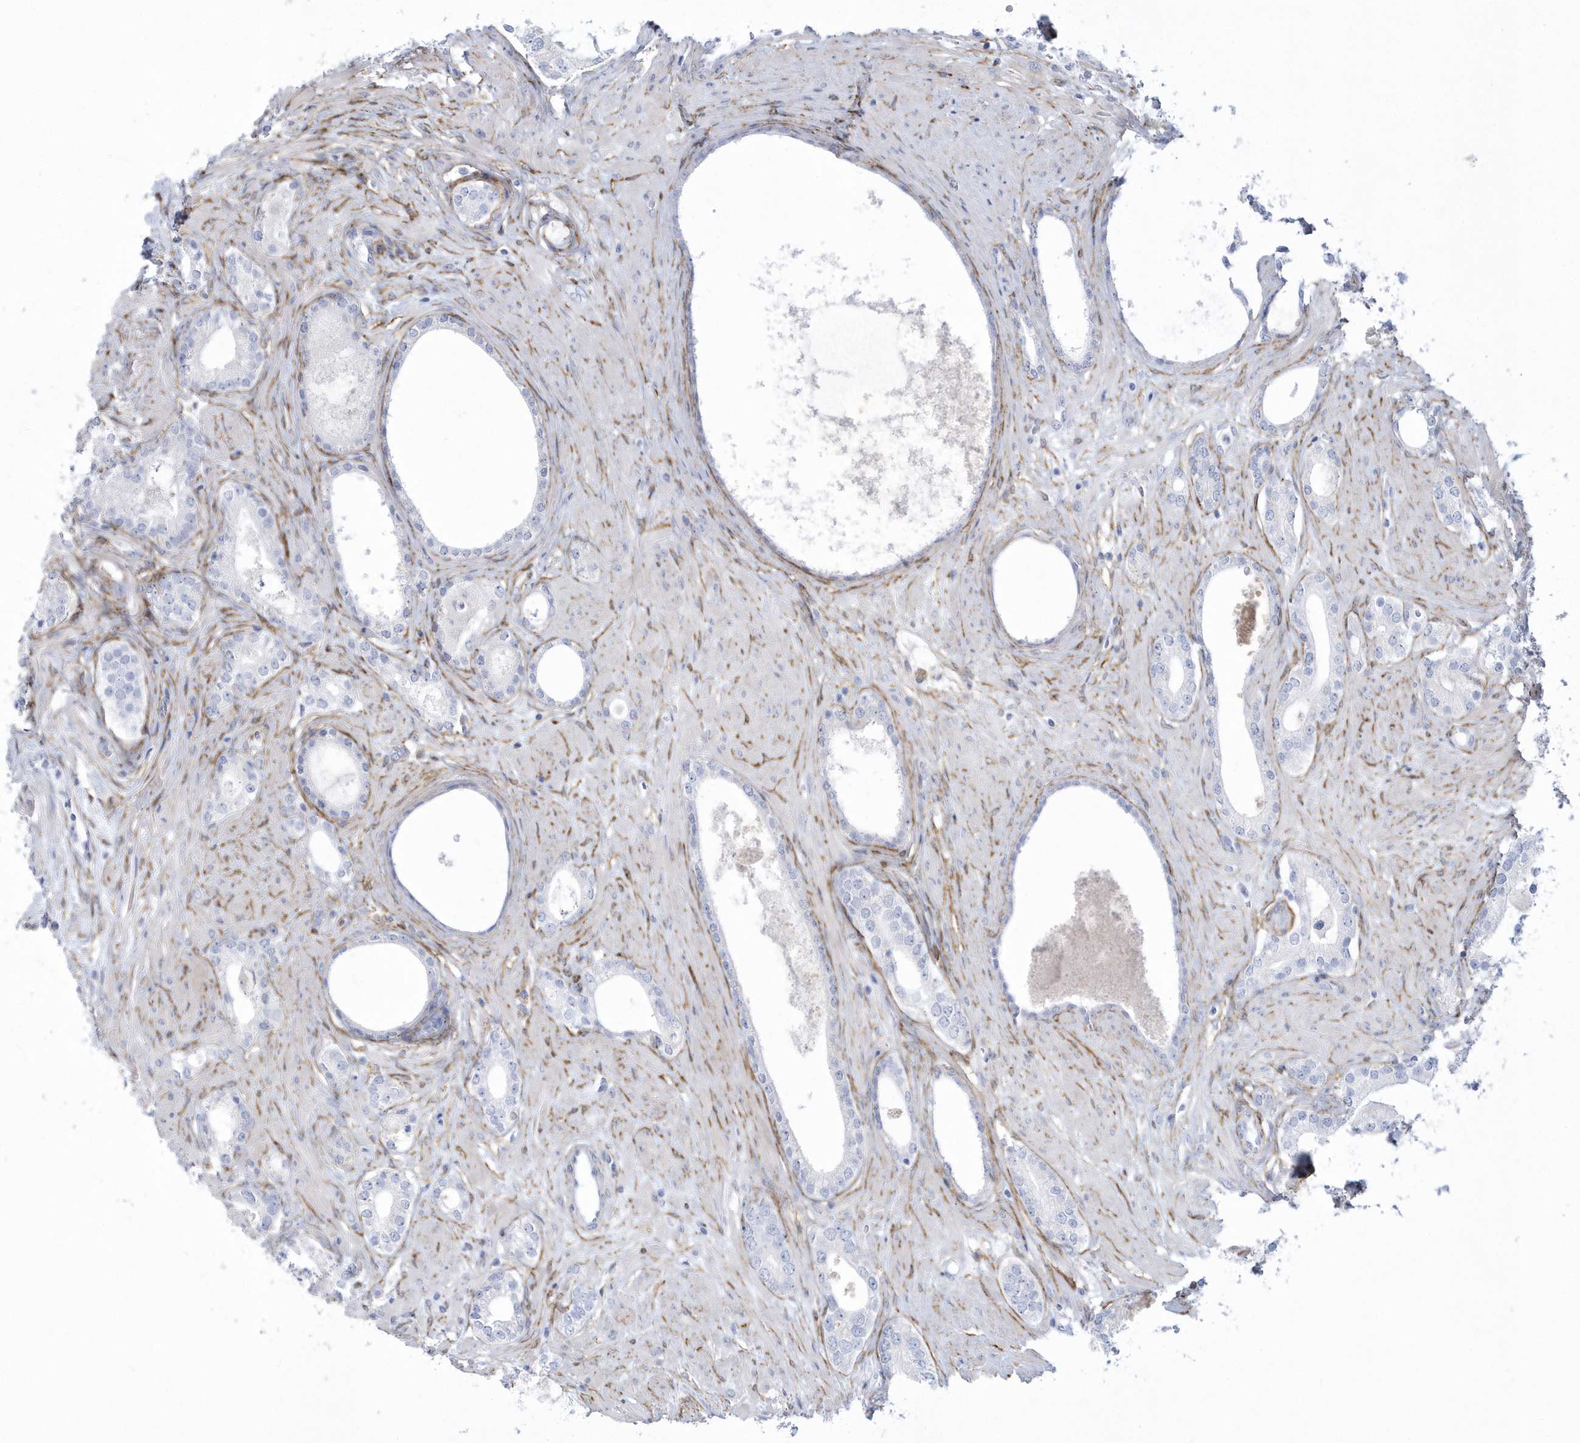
{"staining": {"intensity": "negative", "quantity": "none", "location": "none"}, "tissue": "prostate cancer", "cell_type": "Tumor cells", "image_type": "cancer", "snomed": [{"axis": "morphology", "description": "Adenocarcinoma, High grade"}, {"axis": "topography", "description": "Prostate"}], "caption": "The micrograph displays no significant positivity in tumor cells of high-grade adenocarcinoma (prostate).", "gene": "WDR27", "patient": {"sex": "male", "age": 63}}